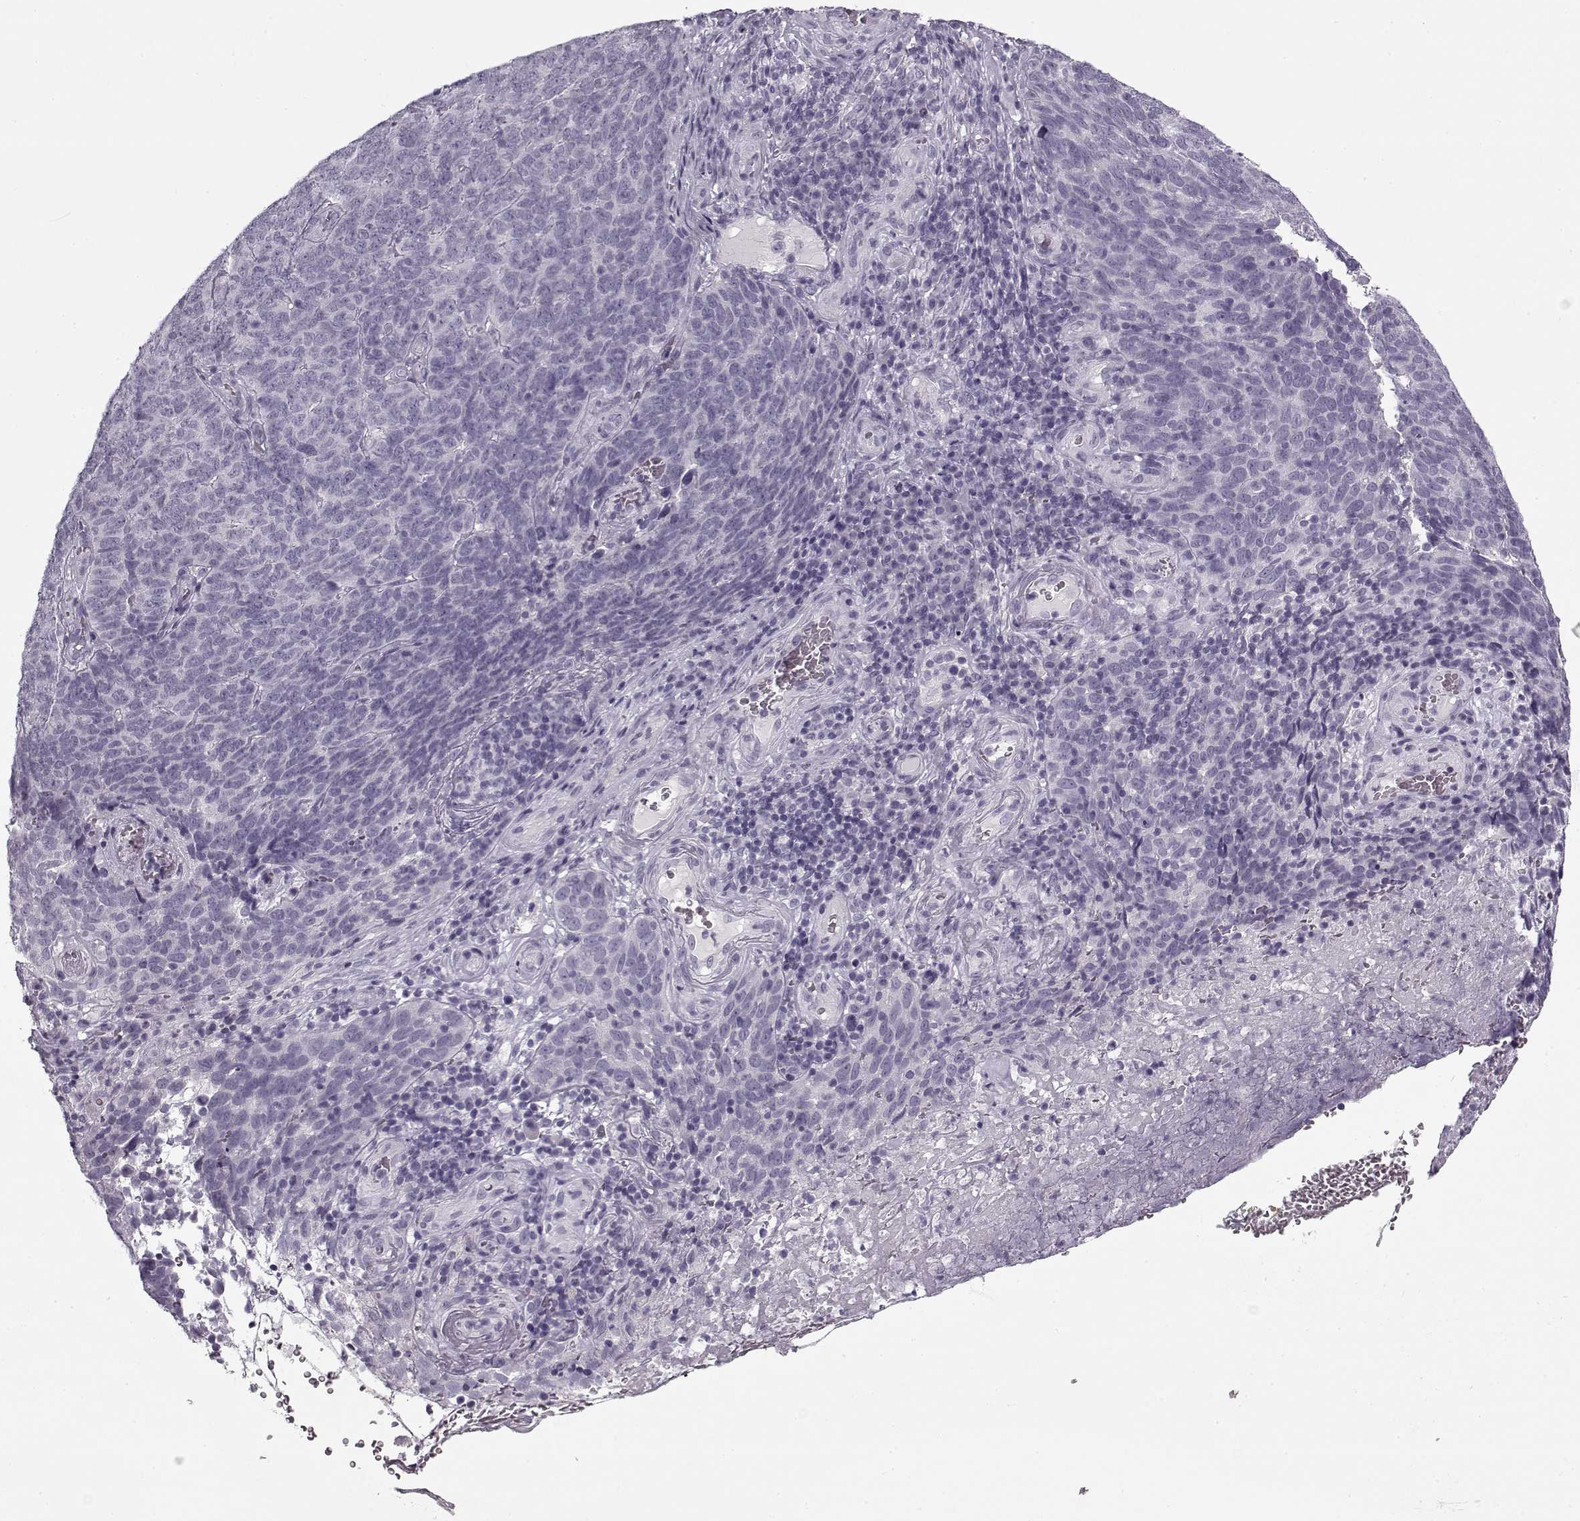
{"staining": {"intensity": "negative", "quantity": "none", "location": "none"}, "tissue": "skin cancer", "cell_type": "Tumor cells", "image_type": "cancer", "snomed": [{"axis": "morphology", "description": "Squamous cell carcinoma, NOS"}, {"axis": "topography", "description": "Skin"}, {"axis": "topography", "description": "Anal"}], "caption": "Human skin cancer stained for a protein using IHC exhibits no expression in tumor cells.", "gene": "PNMT", "patient": {"sex": "female", "age": 51}}